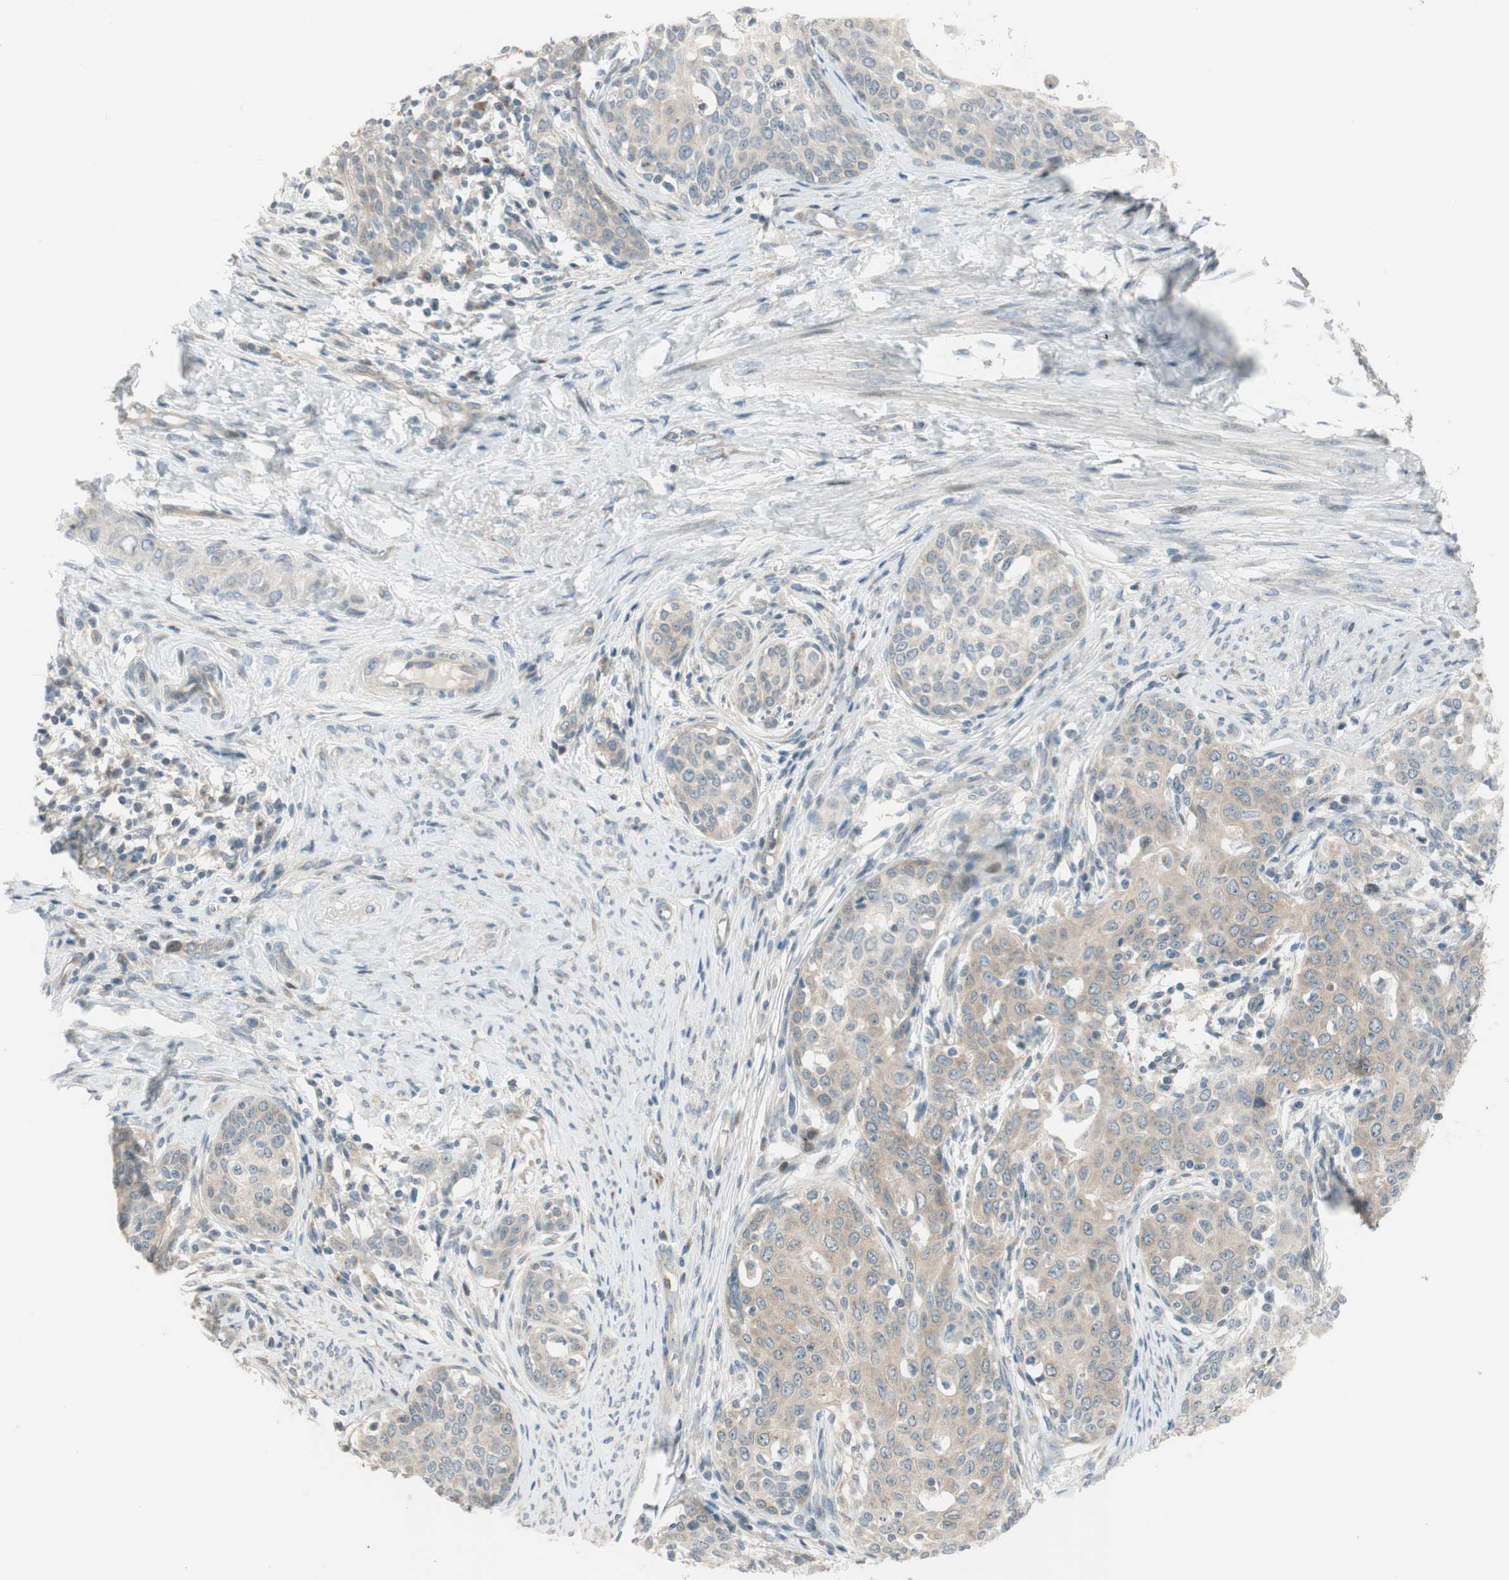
{"staining": {"intensity": "weak", "quantity": ">75%", "location": "cytoplasmic/membranous"}, "tissue": "cervical cancer", "cell_type": "Tumor cells", "image_type": "cancer", "snomed": [{"axis": "morphology", "description": "Squamous cell carcinoma, NOS"}, {"axis": "morphology", "description": "Adenocarcinoma, NOS"}, {"axis": "topography", "description": "Cervix"}], "caption": "Immunohistochemistry micrograph of cervical cancer stained for a protein (brown), which exhibits low levels of weak cytoplasmic/membranous positivity in approximately >75% of tumor cells.", "gene": "CGRRF1", "patient": {"sex": "female", "age": 52}}